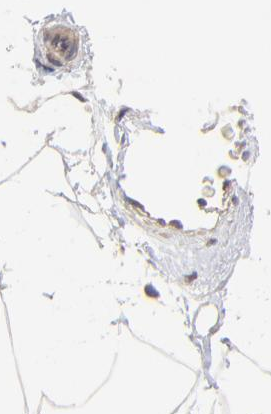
{"staining": {"intensity": "weak", "quantity": "25%-75%", "location": "cytoplasmic/membranous"}, "tissue": "adipose tissue", "cell_type": "Adipocytes", "image_type": "normal", "snomed": [{"axis": "morphology", "description": "Normal tissue, NOS"}, {"axis": "morphology", "description": "Duct carcinoma"}, {"axis": "topography", "description": "Breast"}, {"axis": "topography", "description": "Adipose tissue"}], "caption": "Weak cytoplasmic/membranous positivity is present in about 25%-75% of adipocytes in benign adipose tissue.", "gene": "PCMT1", "patient": {"sex": "female", "age": 37}}